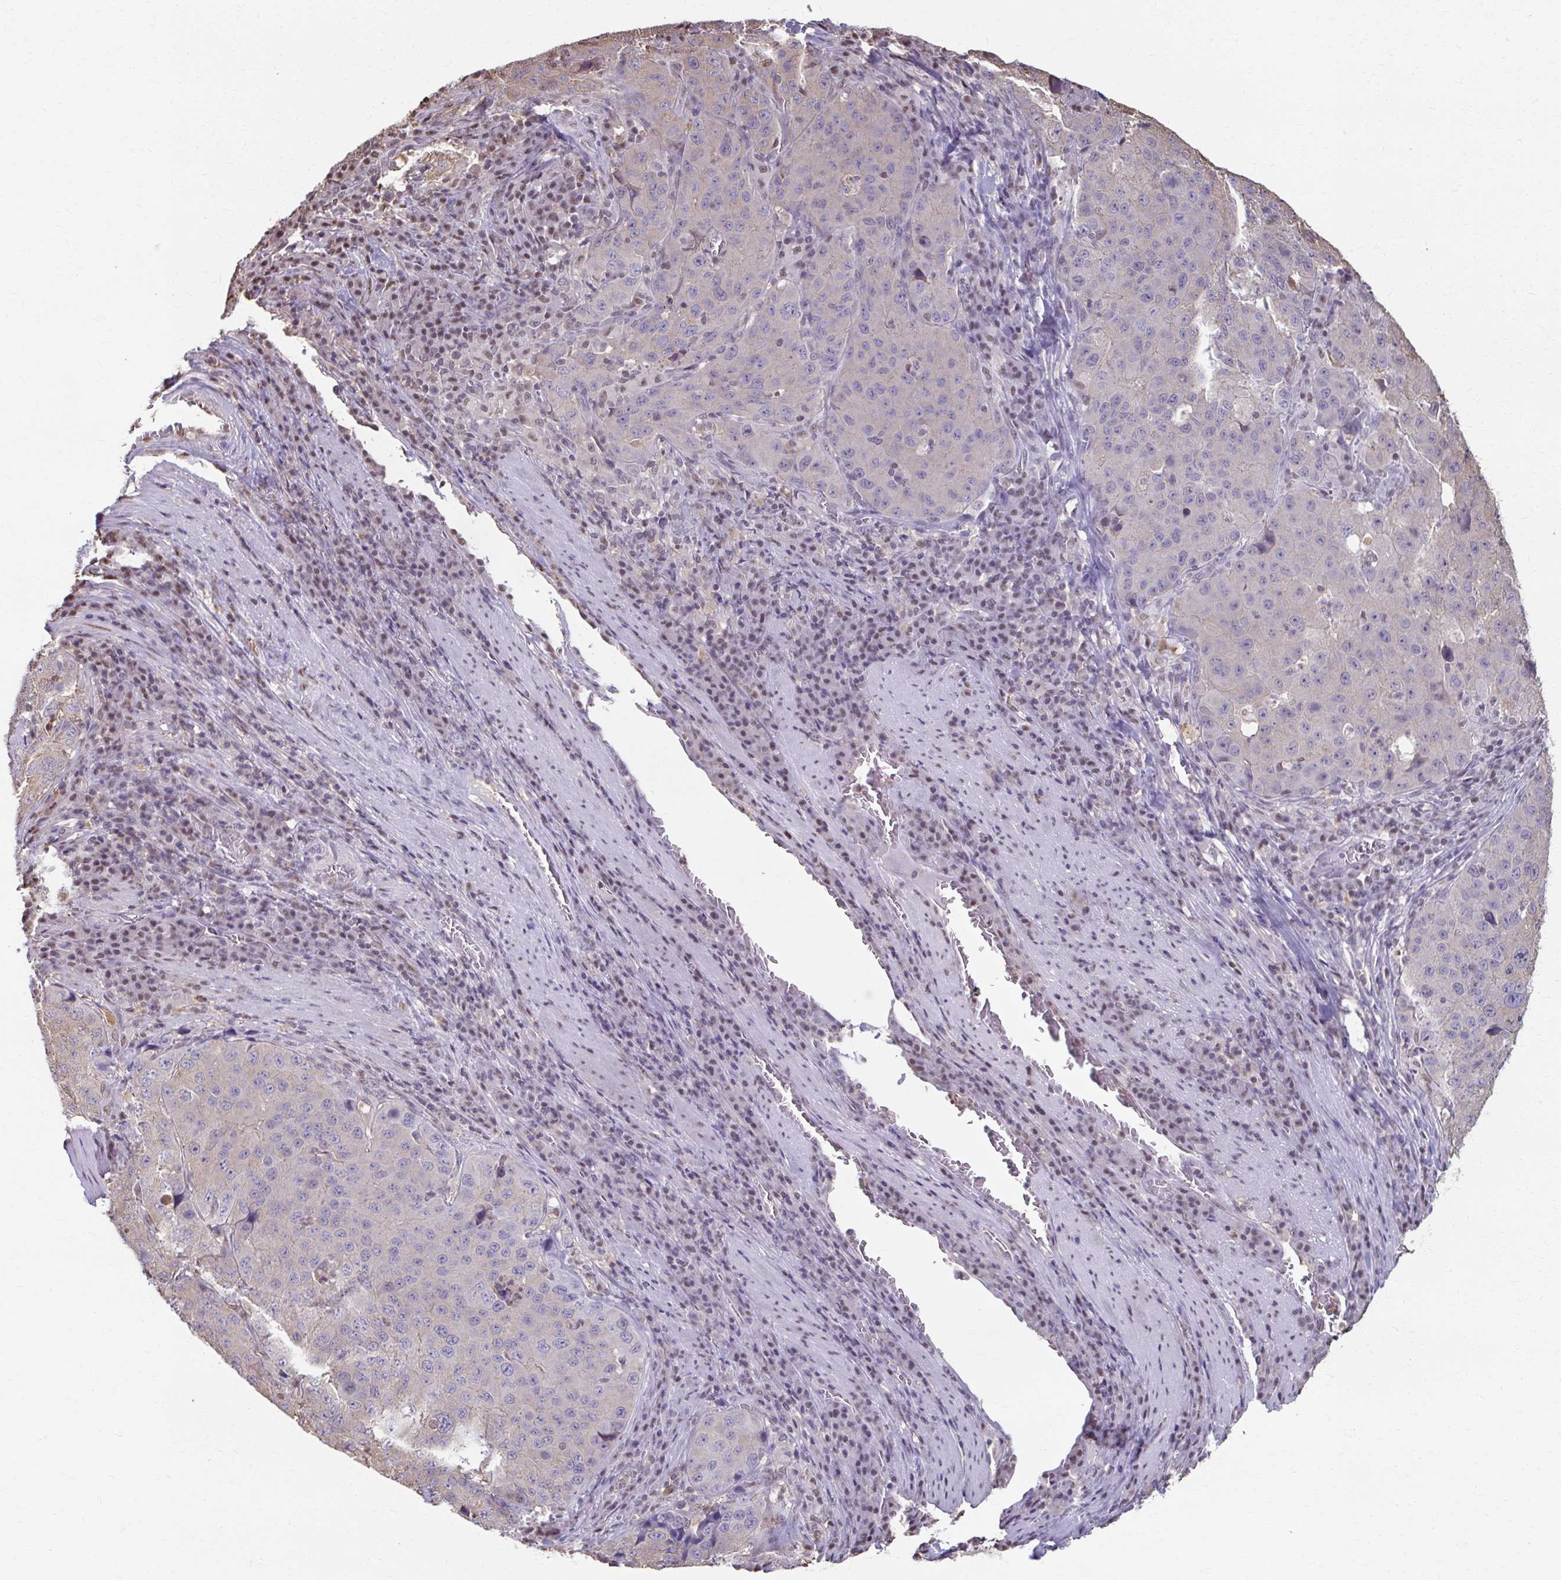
{"staining": {"intensity": "negative", "quantity": "none", "location": "none"}, "tissue": "stomach cancer", "cell_type": "Tumor cells", "image_type": "cancer", "snomed": [{"axis": "morphology", "description": "Adenocarcinoma, NOS"}, {"axis": "topography", "description": "Stomach"}], "caption": "IHC micrograph of stomach adenocarcinoma stained for a protein (brown), which demonstrates no positivity in tumor cells. The staining is performed using DAB (3,3'-diaminobenzidine) brown chromogen with nuclei counter-stained in using hematoxylin.", "gene": "ING4", "patient": {"sex": "male", "age": 71}}